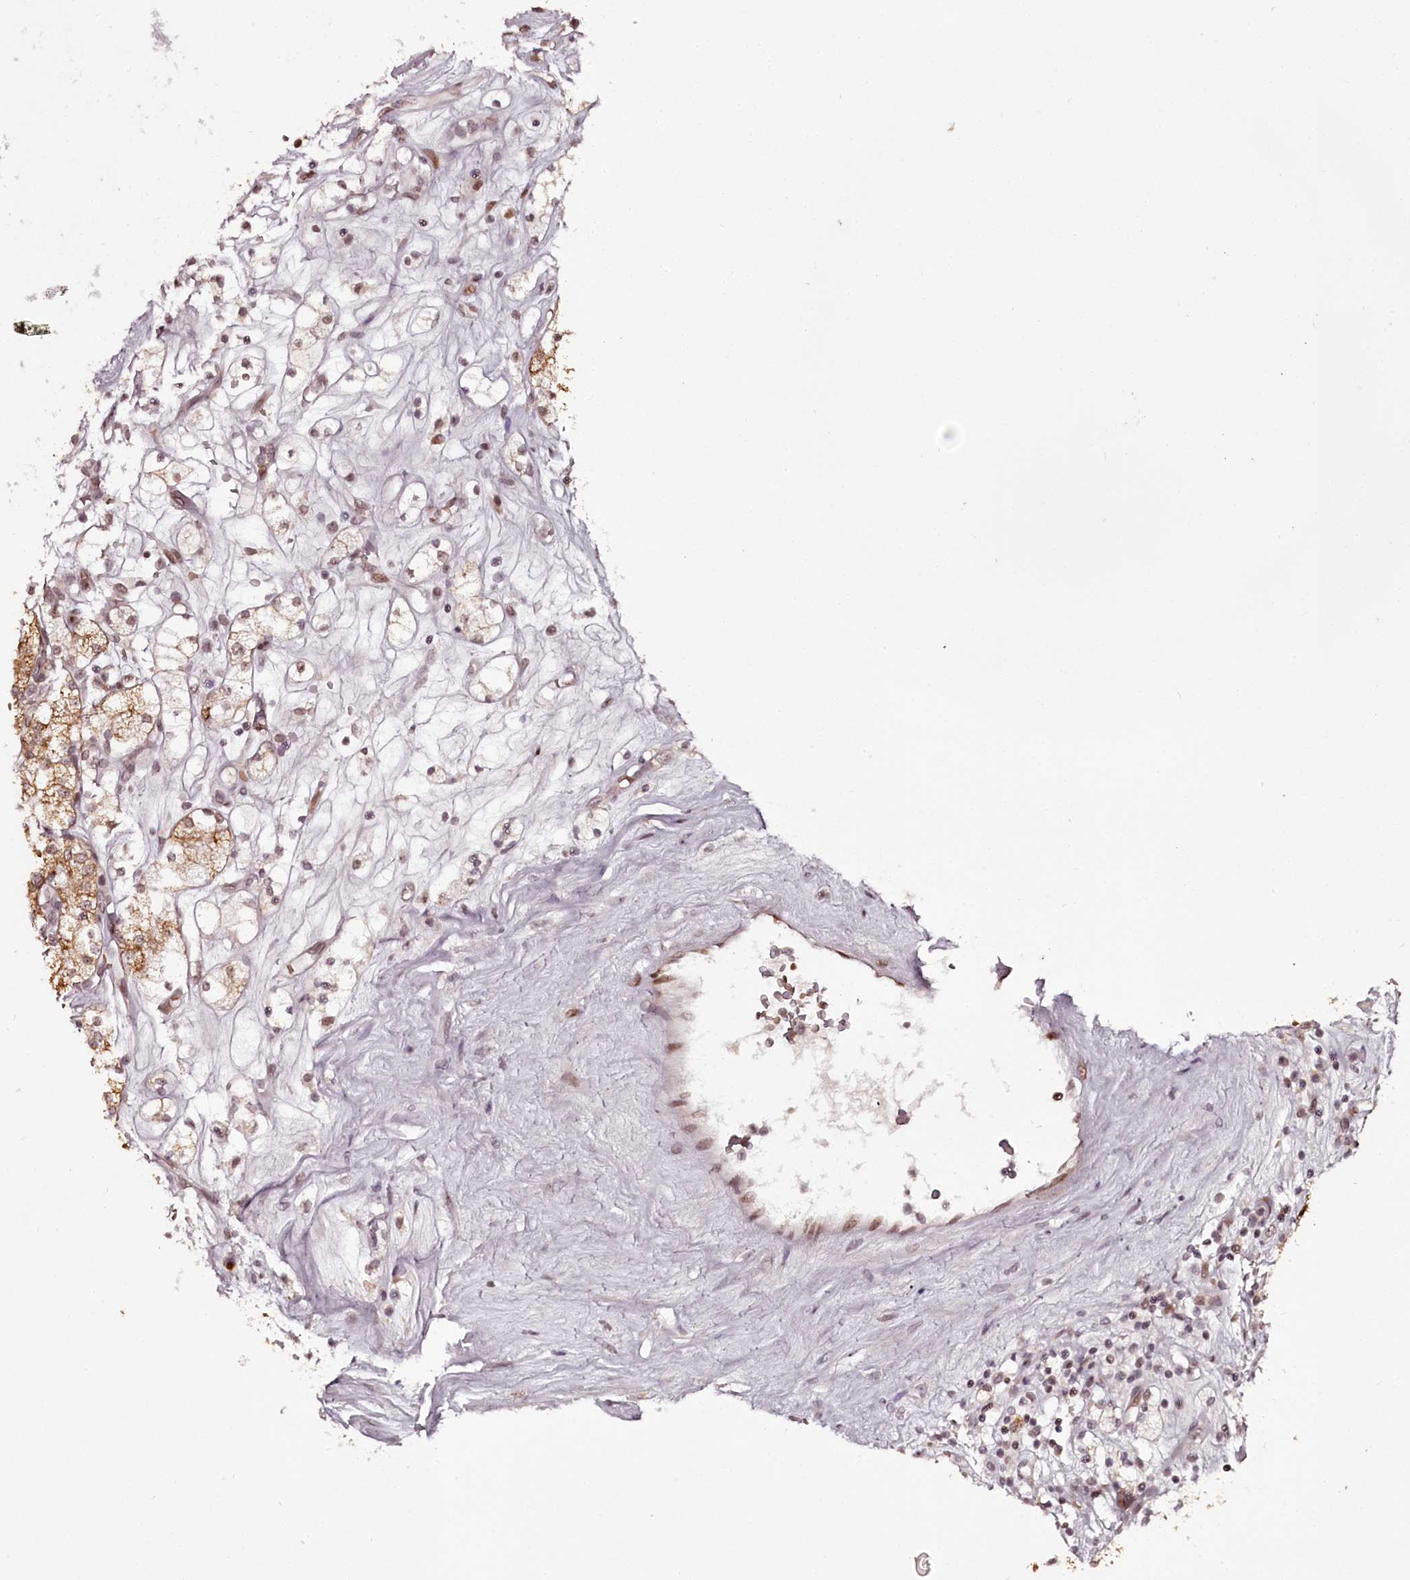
{"staining": {"intensity": "moderate", "quantity": "25%-75%", "location": "cytoplasmic/membranous,nuclear"}, "tissue": "renal cancer", "cell_type": "Tumor cells", "image_type": "cancer", "snomed": [{"axis": "morphology", "description": "Adenocarcinoma, NOS"}, {"axis": "topography", "description": "Kidney"}], "caption": "Protein expression analysis of human renal cancer reveals moderate cytoplasmic/membranous and nuclear positivity in approximately 25%-75% of tumor cells.", "gene": "THYN1", "patient": {"sex": "male", "age": 77}}